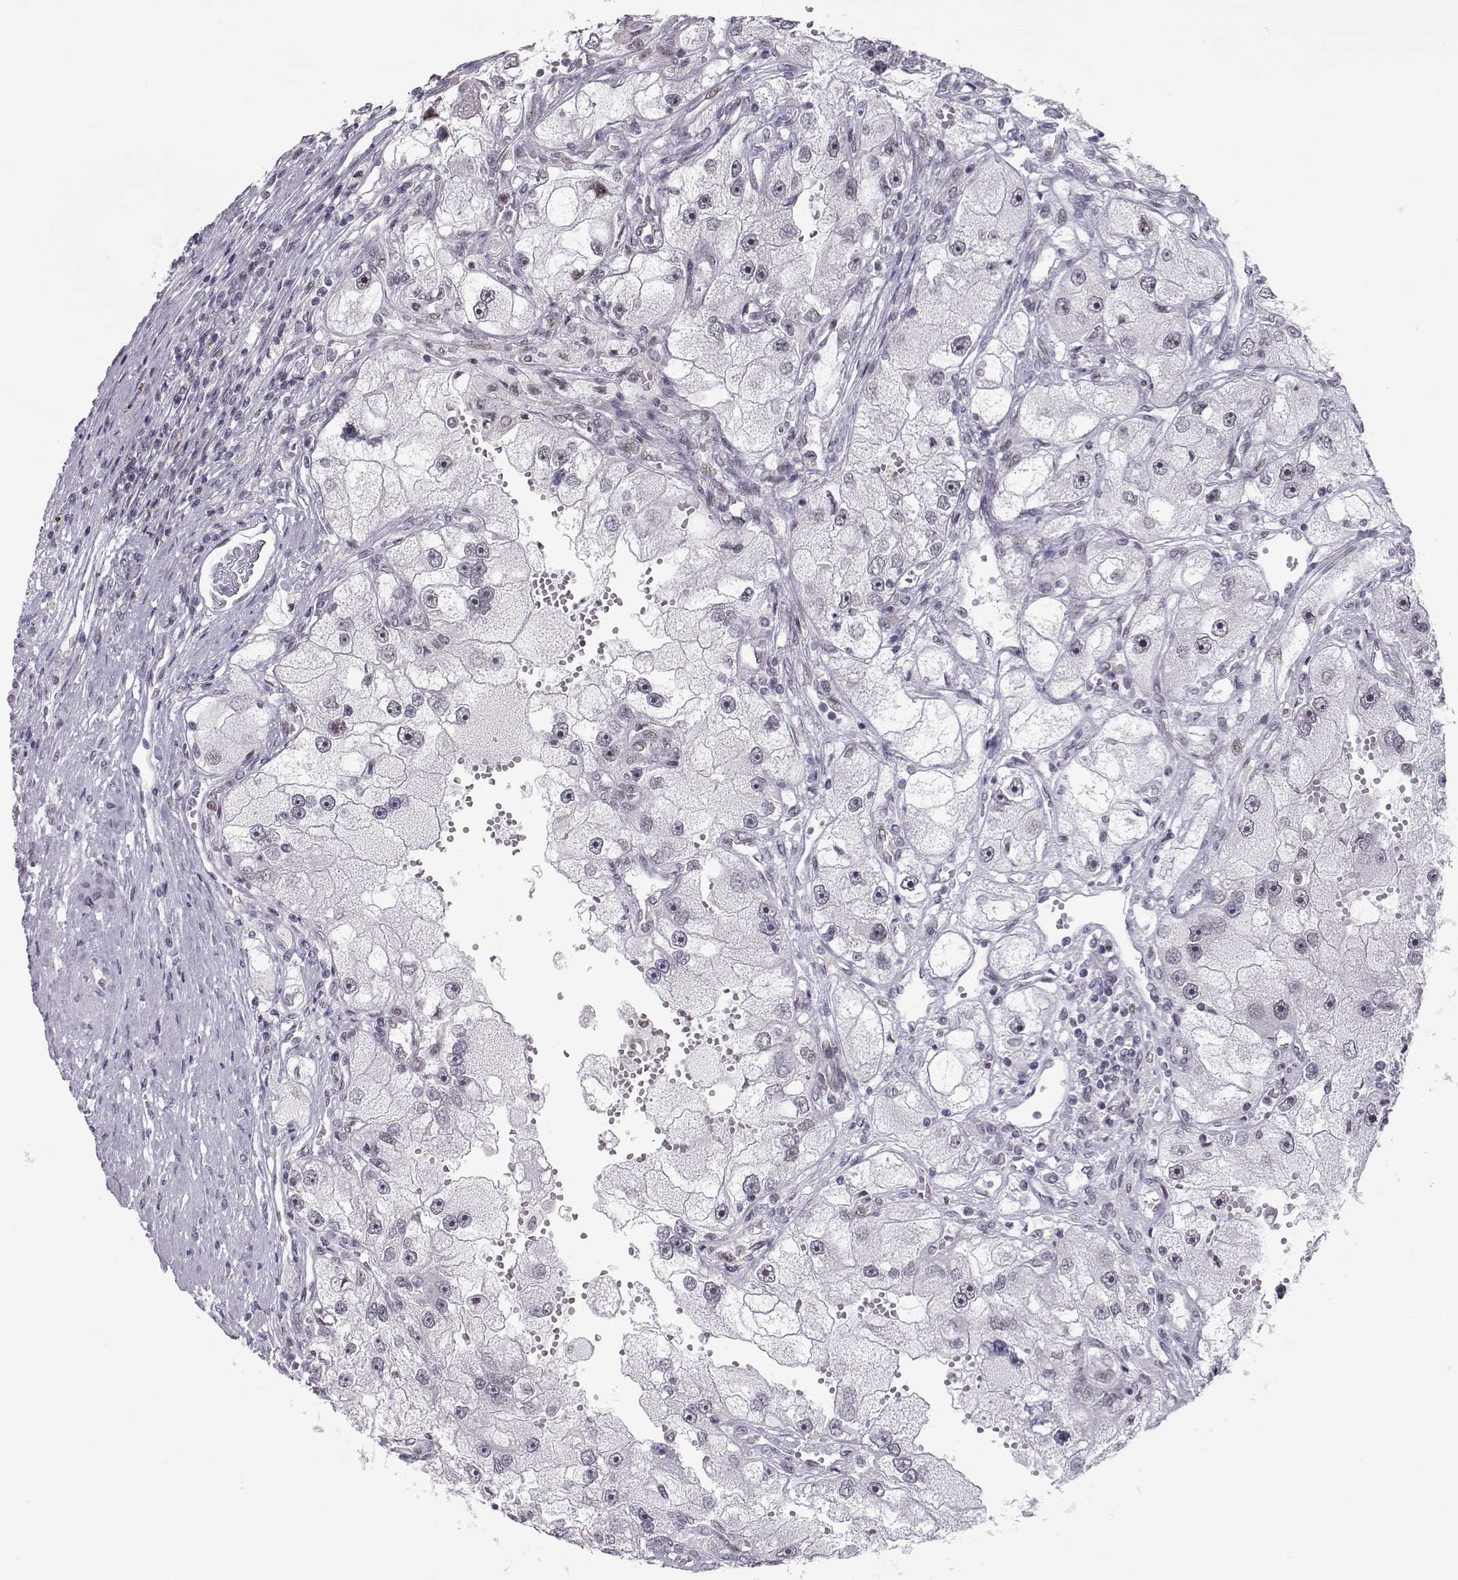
{"staining": {"intensity": "negative", "quantity": "none", "location": "none"}, "tissue": "renal cancer", "cell_type": "Tumor cells", "image_type": "cancer", "snomed": [{"axis": "morphology", "description": "Adenocarcinoma, NOS"}, {"axis": "topography", "description": "Kidney"}], "caption": "Immunohistochemistry of human adenocarcinoma (renal) demonstrates no expression in tumor cells. (DAB (3,3'-diaminobenzidine) immunohistochemistry, high magnification).", "gene": "SIX6", "patient": {"sex": "male", "age": 63}}